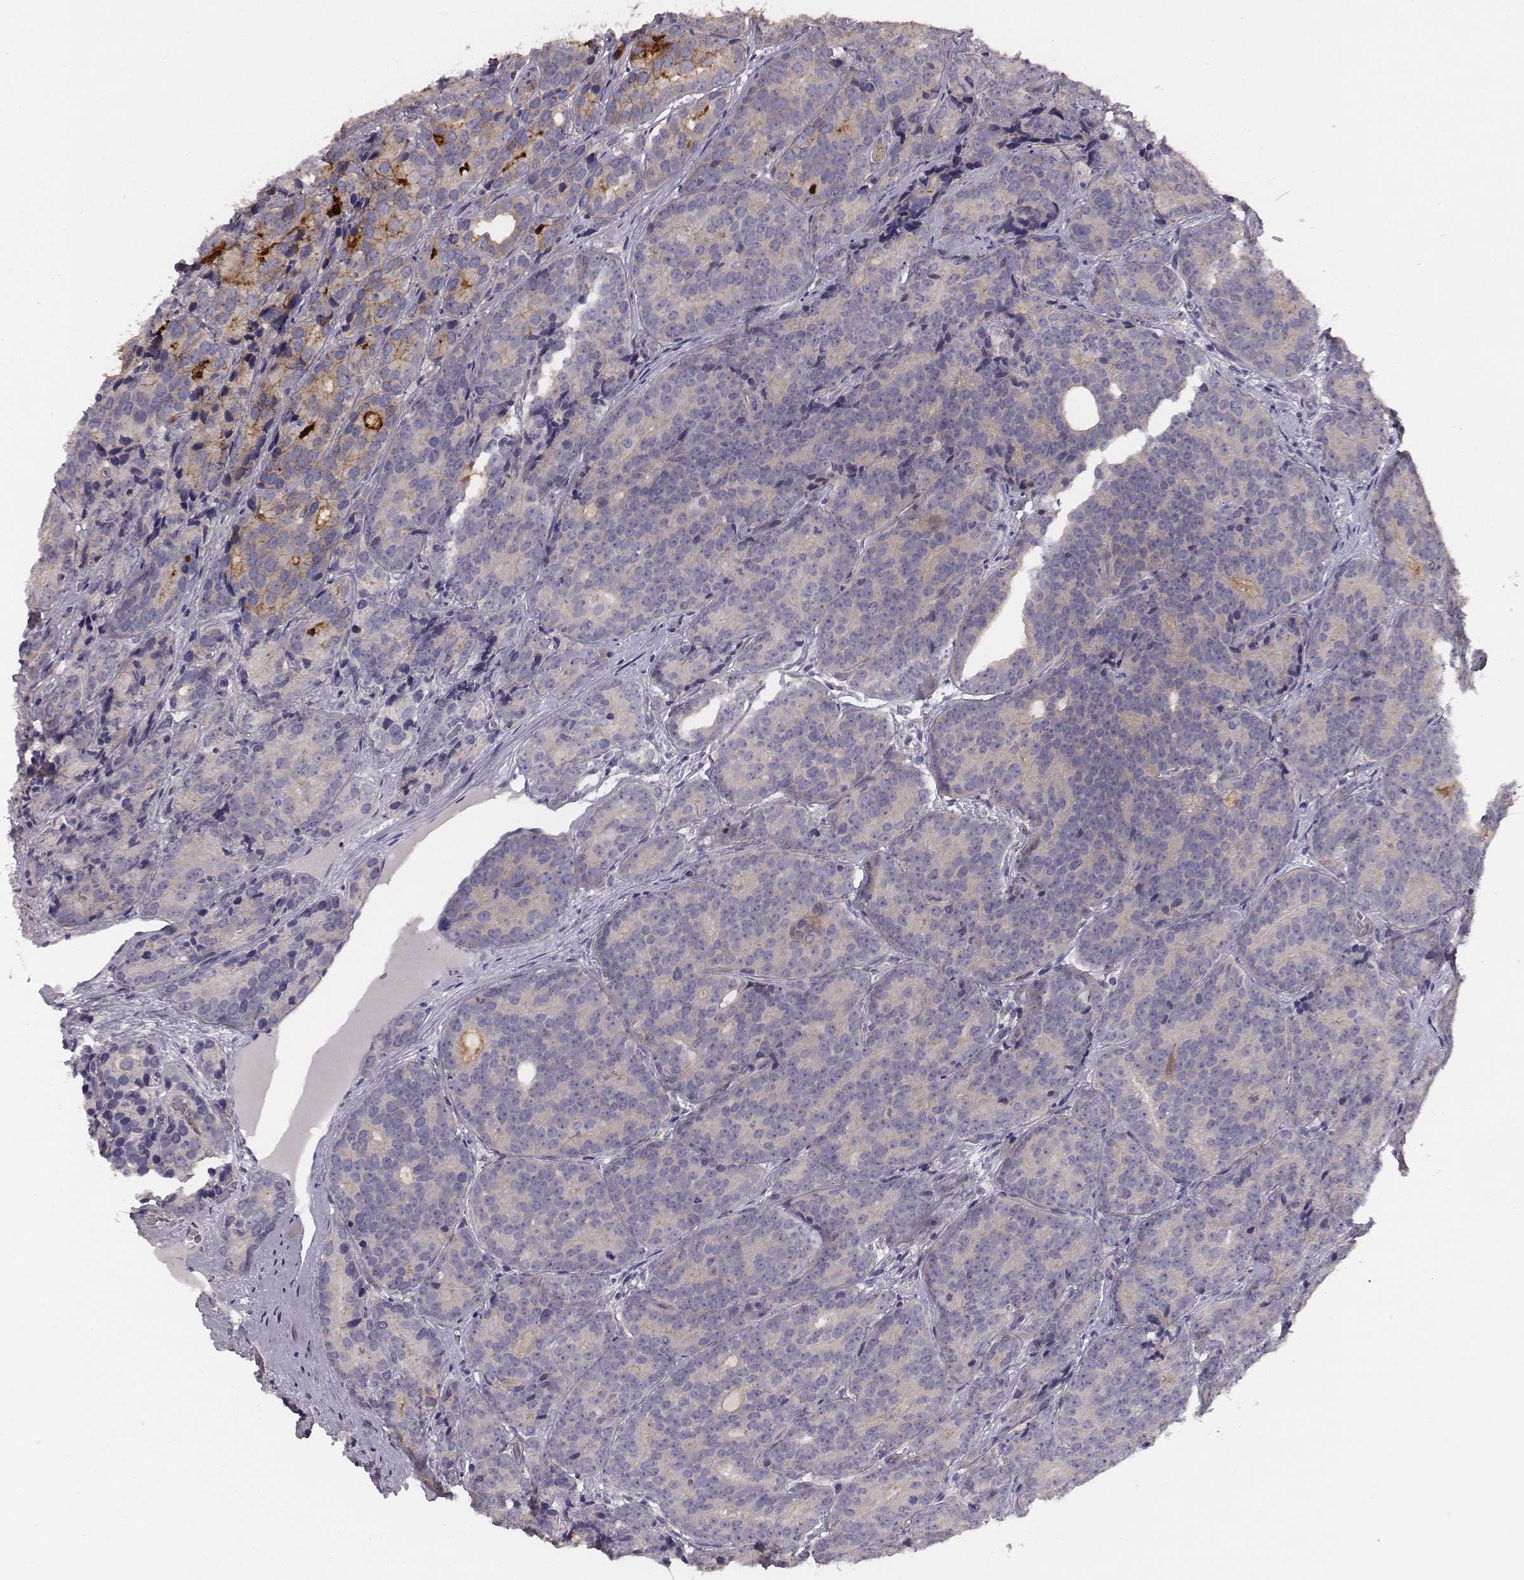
{"staining": {"intensity": "moderate", "quantity": "<25%", "location": "cytoplasmic/membranous"}, "tissue": "prostate cancer", "cell_type": "Tumor cells", "image_type": "cancer", "snomed": [{"axis": "morphology", "description": "Adenocarcinoma, NOS"}, {"axis": "topography", "description": "Prostate"}], "caption": "Immunohistochemical staining of prostate cancer (adenocarcinoma) shows moderate cytoplasmic/membranous protein positivity in about <25% of tumor cells.", "gene": "PRKCZ", "patient": {"sex": "male", "age": 71}}